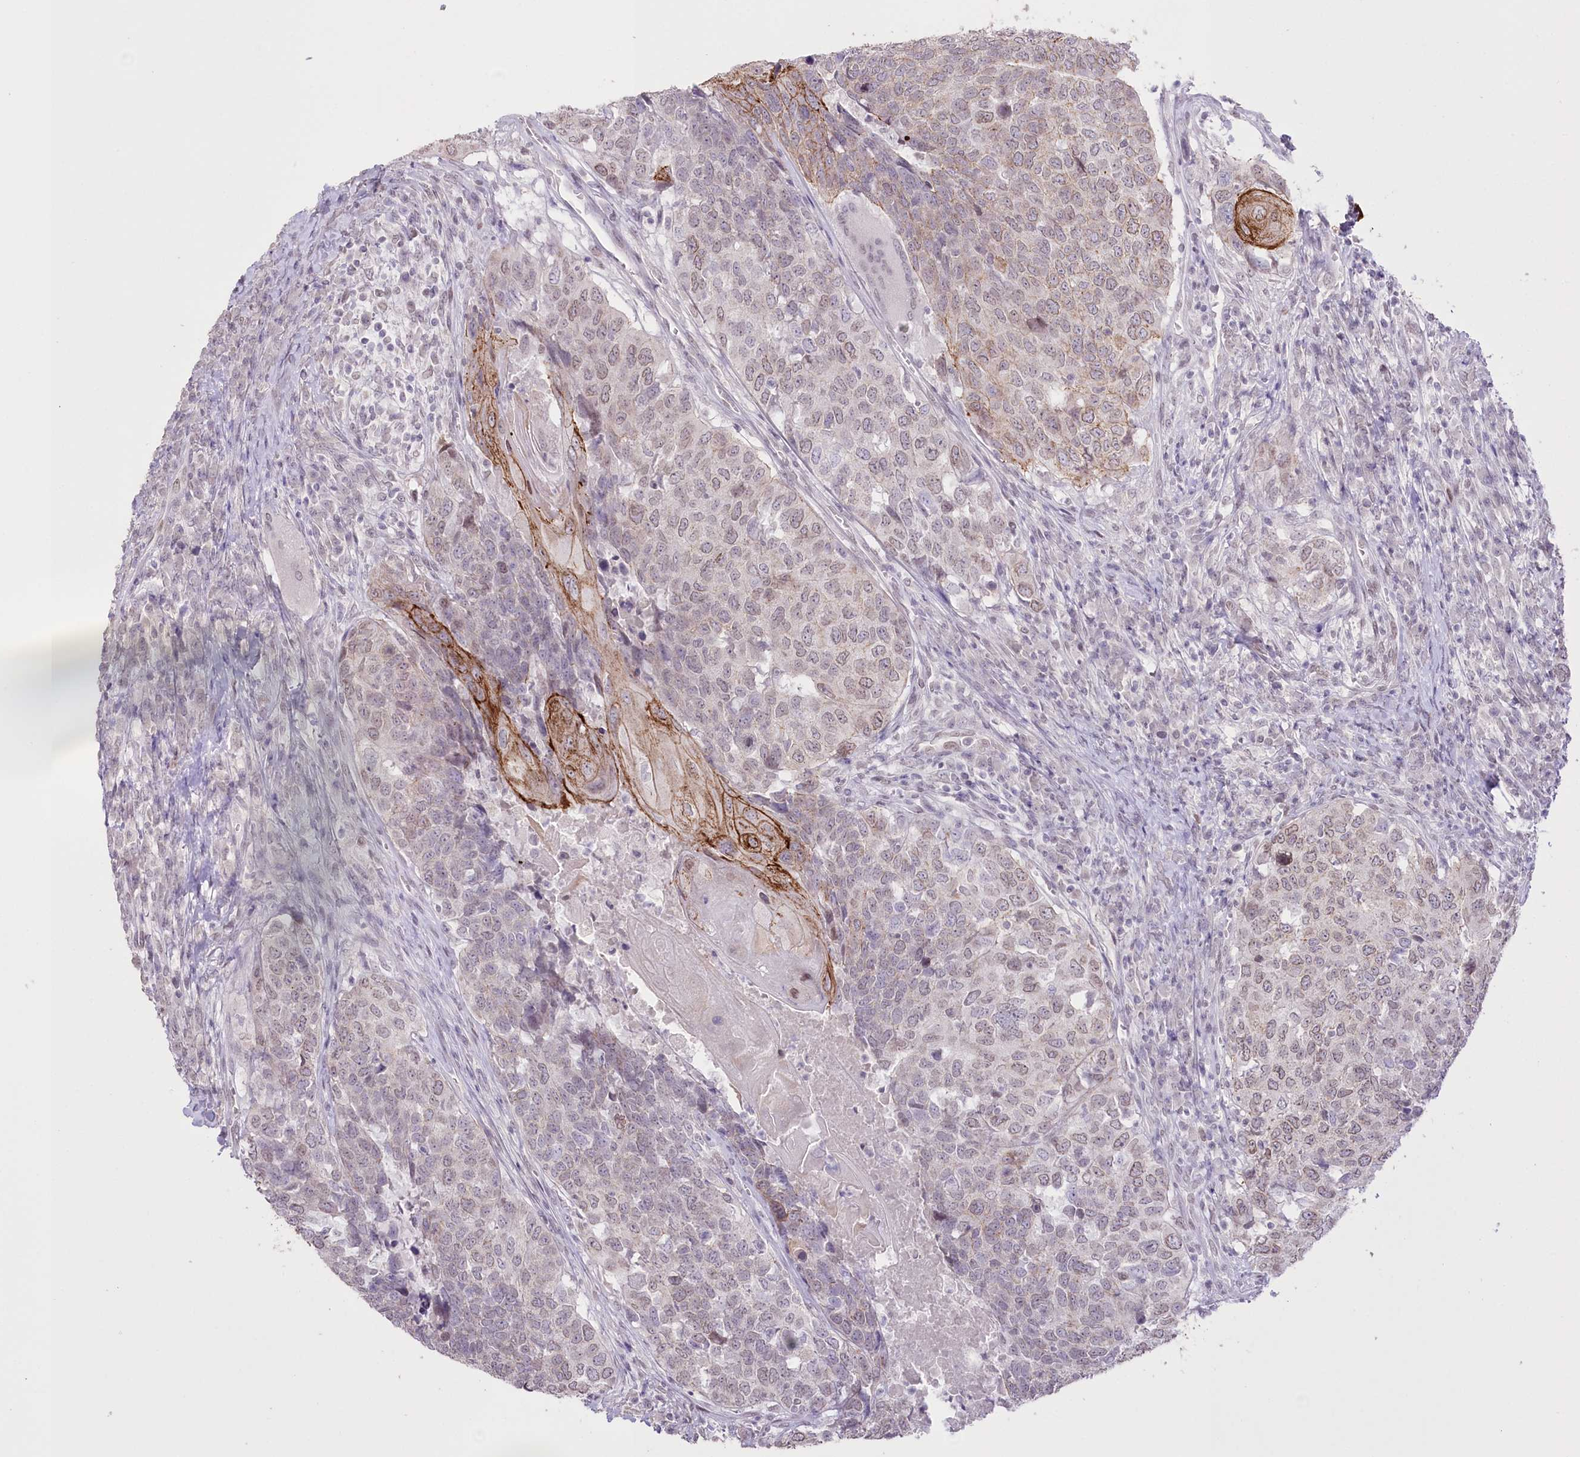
{"staining": {"intensity": "moderate", "quantity": "<25%", "location": "cytoplasmic/membranous,nuclear"}, "tissue": "head and neck cancer", "cell_type": "Tumor cells", "image_type": "cancer", "snomed": [{"axis": "morphology", "description": "Squamous cell carcinoma, NOS"}, {"axis": "topography", "description": "Head-Neck"}], "caption": "Immunohistochemical staining of head and neck squamous cell carcinoma reveals low levels of moderate cytoplasmic/membranous and nuclear protein staining in approximately <25% of tumor cells. (DAB (3,3'-diaminobenzidine) = brown stain, brightfield microscopy at high magnification).", "gene": "SLC39A10", "patient": {"sex": "male", "age": 66}}